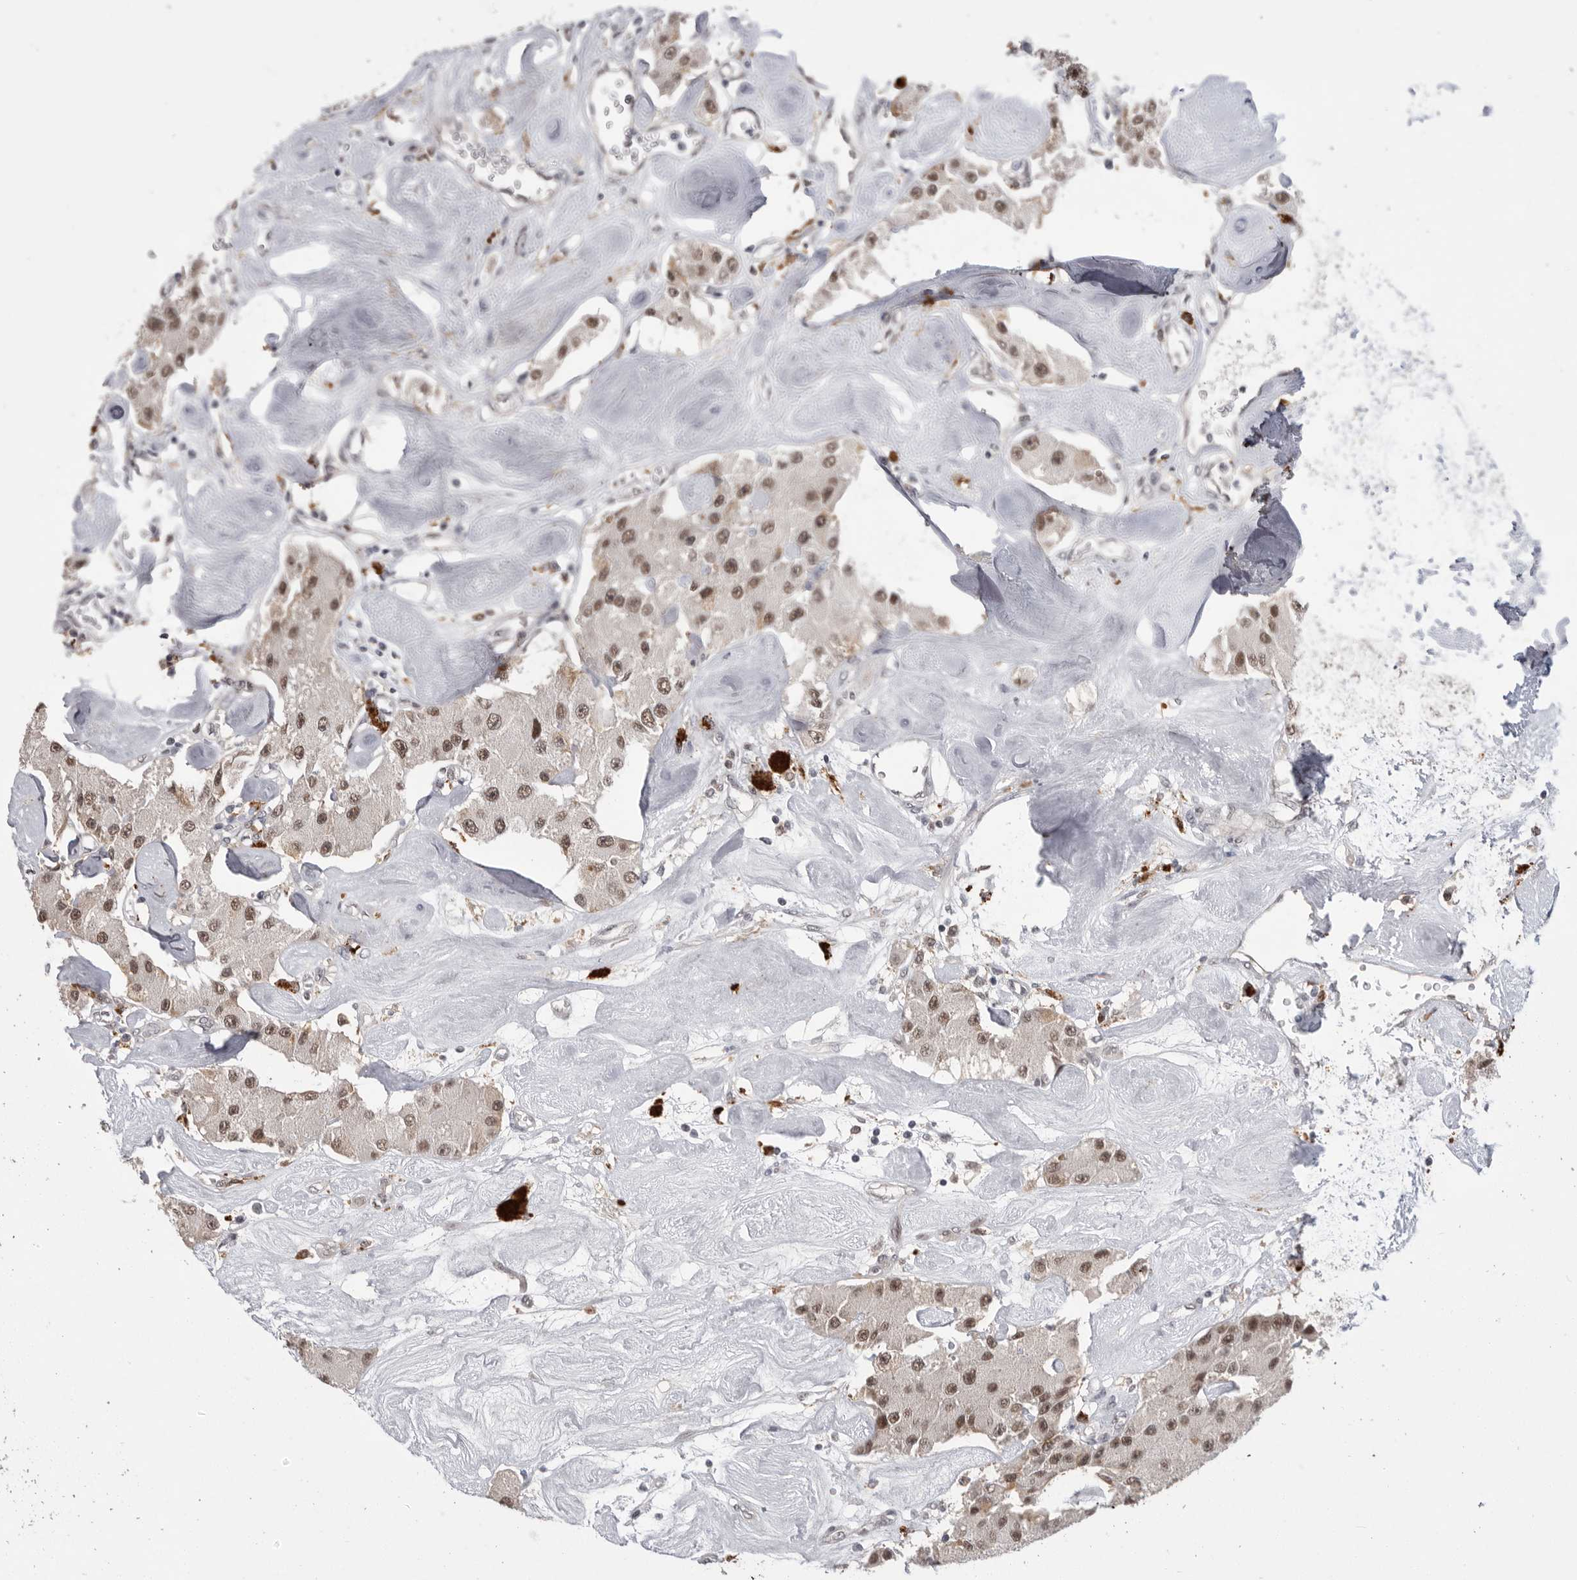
{"staining": {"intensity": "moderate", "quantity": ">75%", "location": "nuclear"}, "tissue": "carcinoid", "cell_type": "Tumor cells", "image_type": "cancer", "snomed": [{"axis": "morphology", "description": "Carcinoid, malignant, NOS"}, {"axis": "topography", "description": "Pancreas"}], "caption": "DAB (3,3'-diaminobenzidine) immunohistochemical staining of human carcinoid displays moderate nuclear protein positivity in approximately >75% of tumor cells. (DAB IHC with brightfield microscopy, high magnification).", "gene": "BCLAF3", "patient": {"sex": "male", "age": 41}}